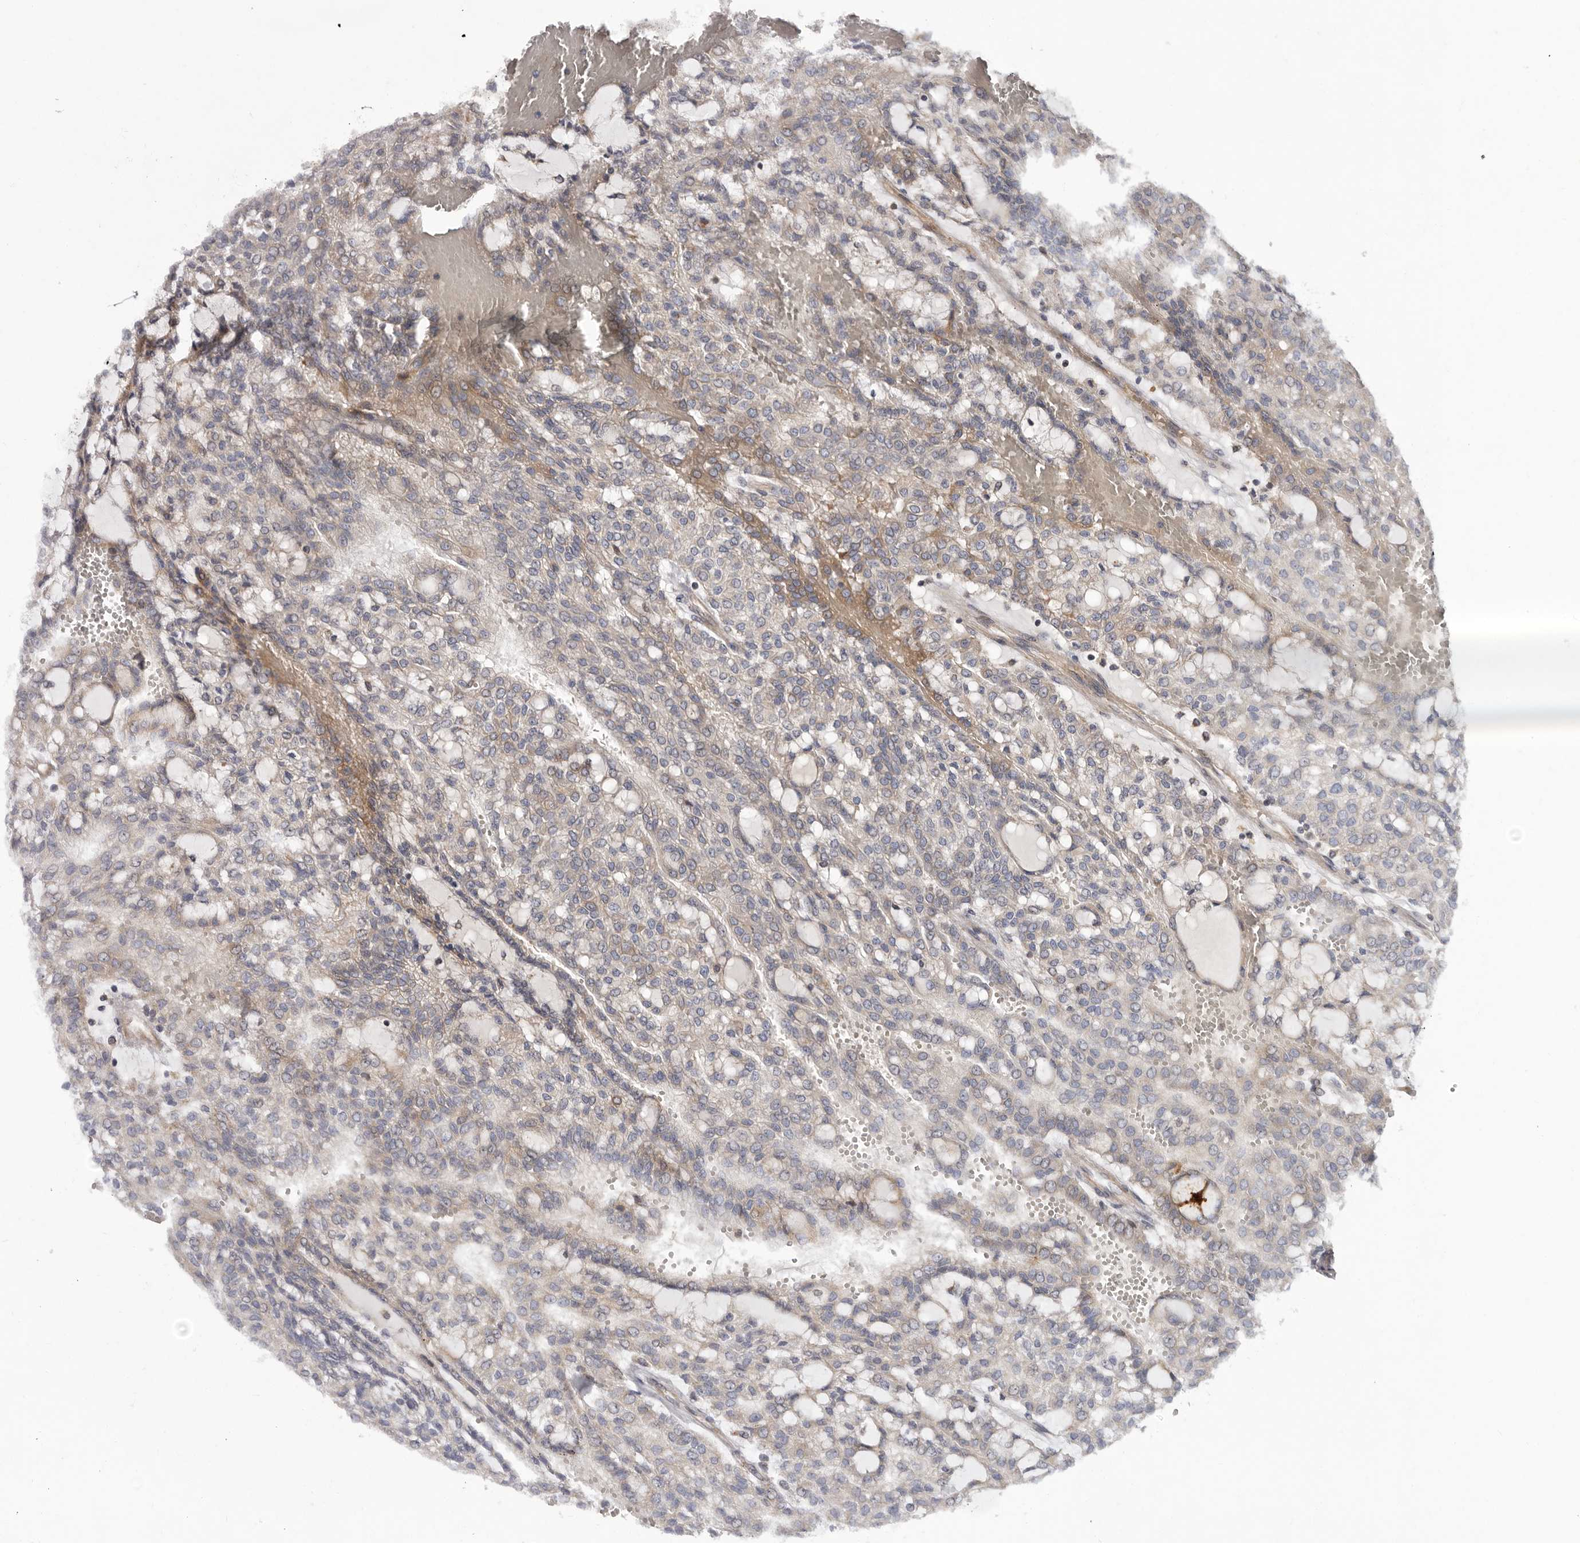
{"staining": {"intensity": "weak", "quantity": "<25%", "location": "cytoplasmic/membranous"}, "tissue": "renal cancer", "cell_type": "Tumor cells", "image_type": "cancer", "snomed": [{"axis": "morphology", "description": "Adenocarcinoma, NOS"}, {"axis": "topography", "description": "Kidney"}], "caption": "An IHC image of renal adenocarcinoma is shown. There is no staining in tumor cells of renal adenocarcinoma.", "gene": "ASIC5", "patient": {"sex": "male", "age": 63}}